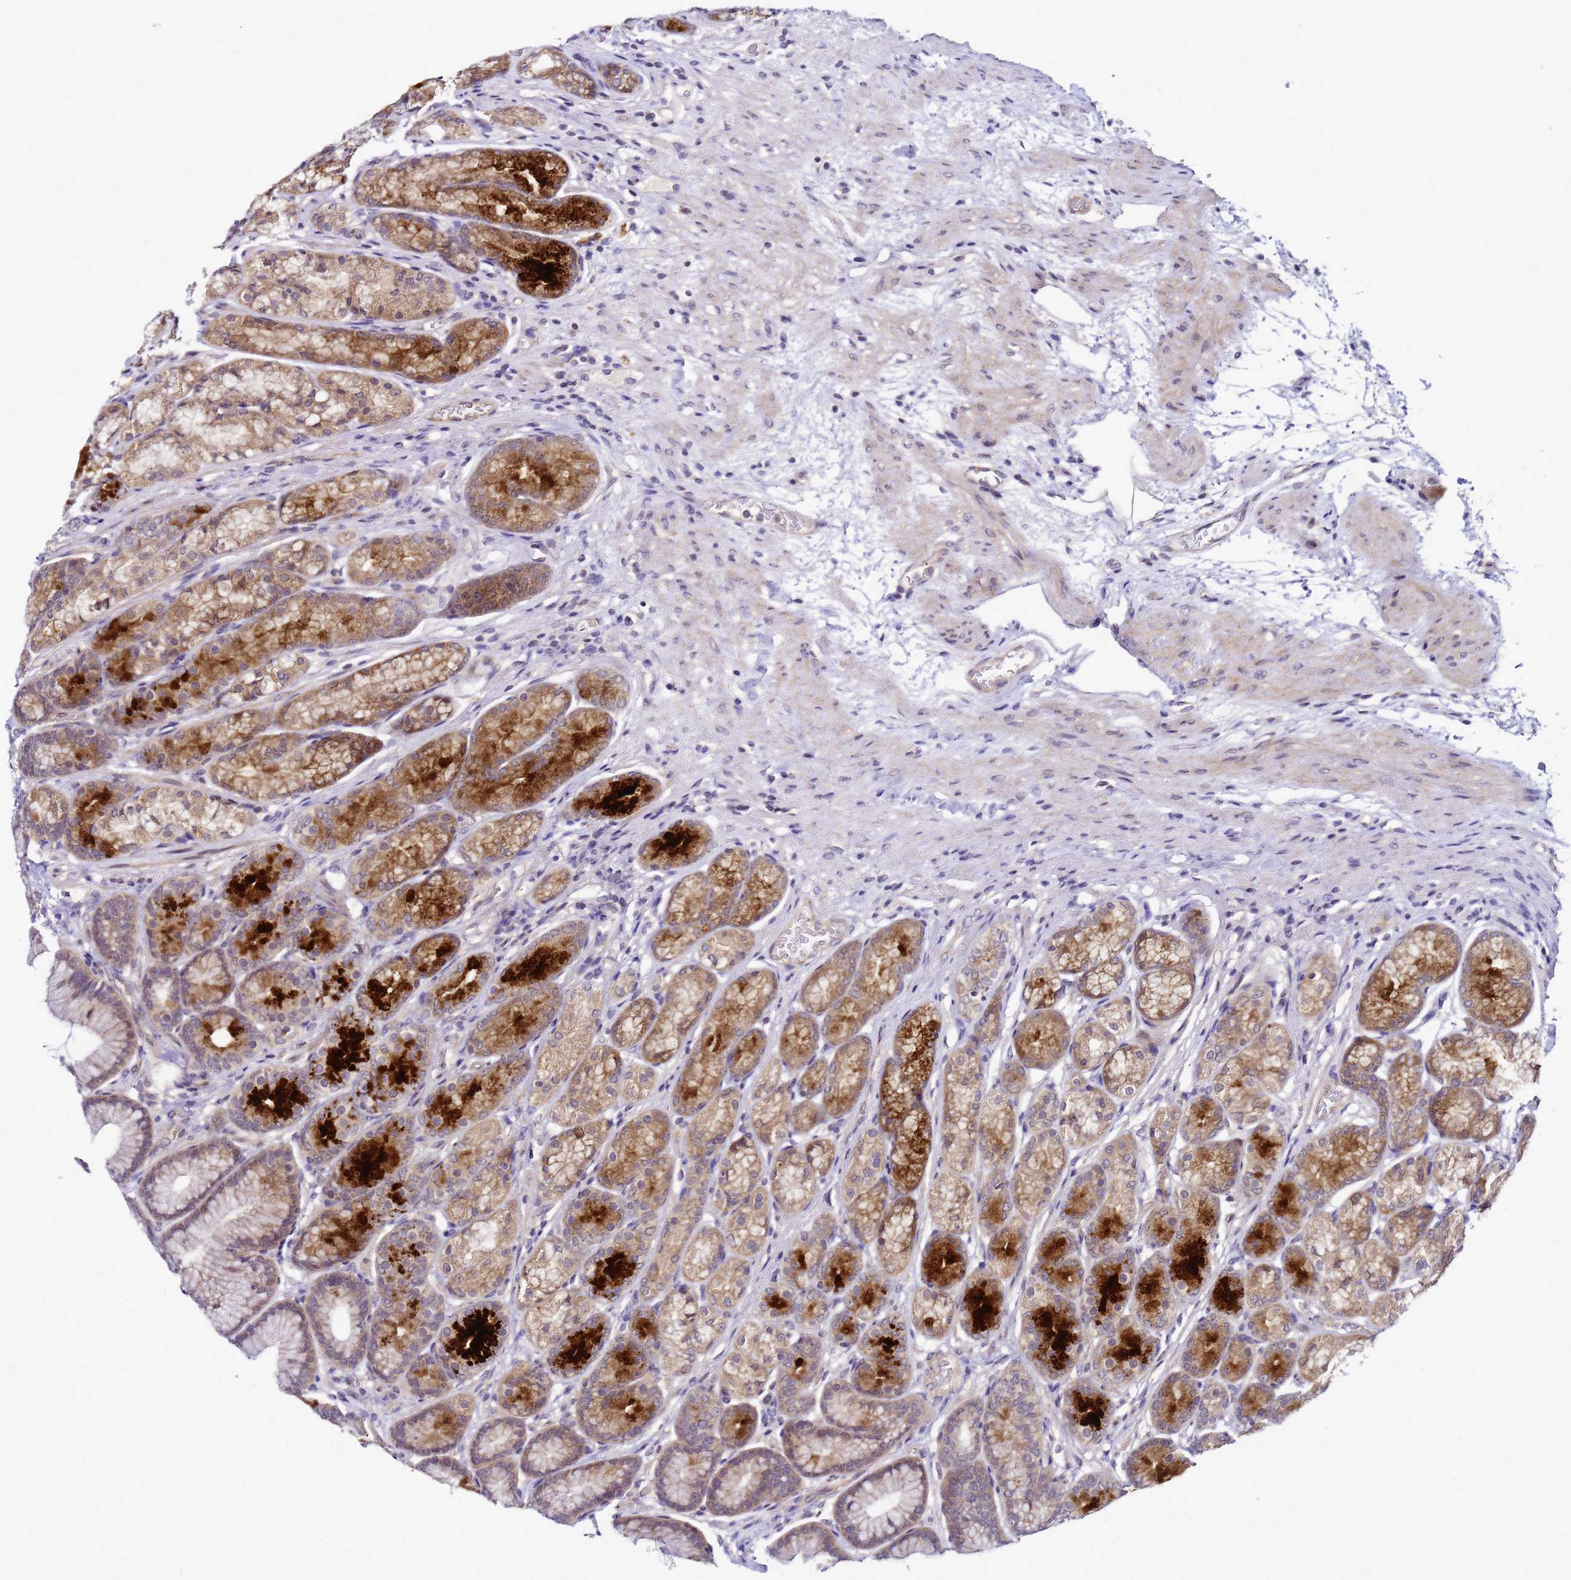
{"staining": {"intensity": "strong", "quantity": "25%-75%", "location": "cytoplasmic/membranous"}, "tissue": "stomach", "cell_type": "Glandular cells", "image_type": "normal", "snomed": [{"axis": "morphology", "description": "Normal tissue, NOS"}, {"axis": "morphology", "description": "Adenocarcinoma, NOS"}, {"axis": "morphology", "description": "Adenocarcinoma, High grade"}, {"axis": "topography", "description": "Stomach, upper"}, {"axis": "topography", "description": "Stomach"}], "caption": "Immunohistochemical staining of unremarkable stomach exhibits 25%-75% levels of strong cytoplasmic/membranous protein expression in about 25%-75% of glandular cells. (DAB IHC with brightfield microscopy, high magnification).", "gene": "SAT1", "patient": {"sex": "female", "age": 65}}